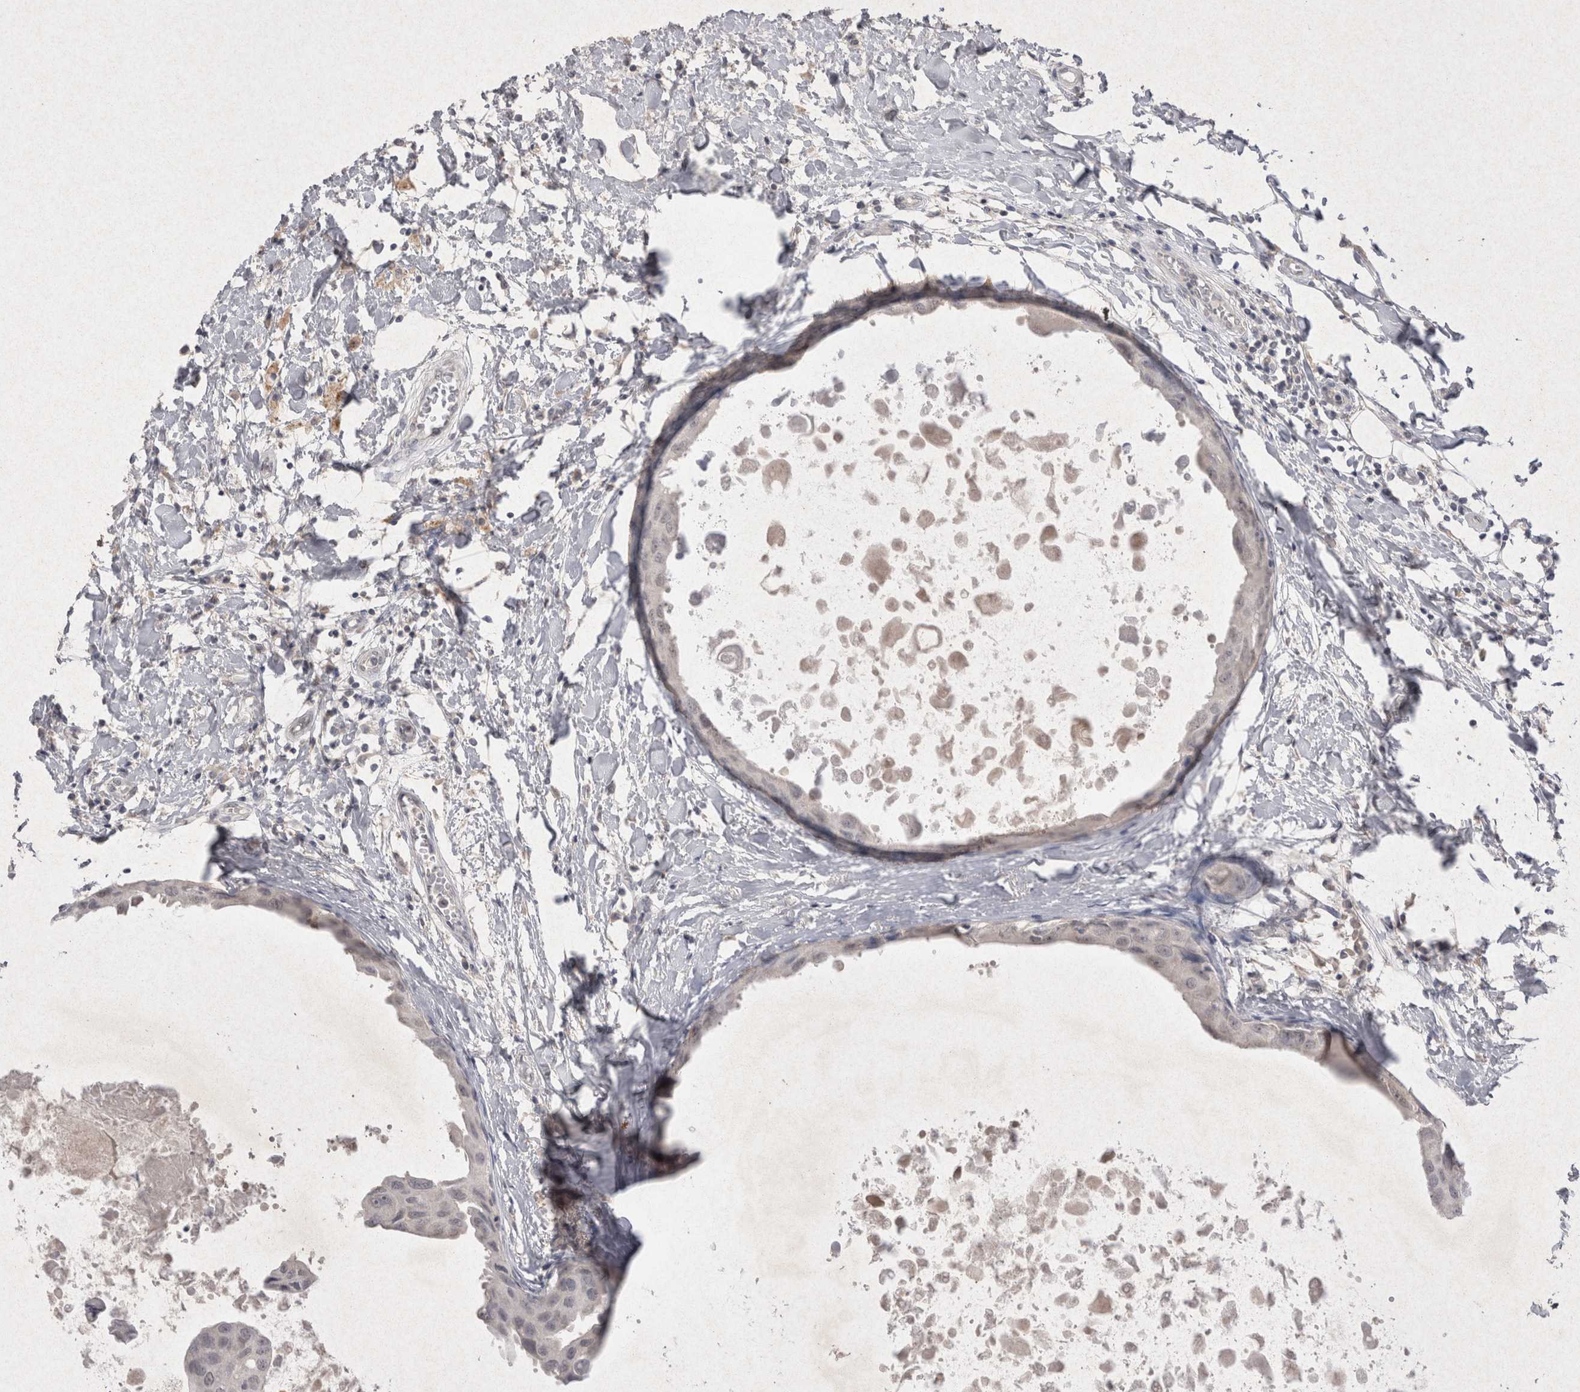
{"staining": {"intensity": "negative", "quantity": "none", "location": "none"}, "tissue": "breast cancer", "cell_type": "Tumor cells", "image_type": "cancer", "snomed": [{"axis": "morphology", "description": "Duct carcinoma"}, {"axis": "topography", "description": "Breast"}], "caption": "Tumor cells are negative for brown protein staining in invasive ductal carcinoma (breast).", "gene": "LYVE1", "patient": {"sex": "female", "age": 27}}